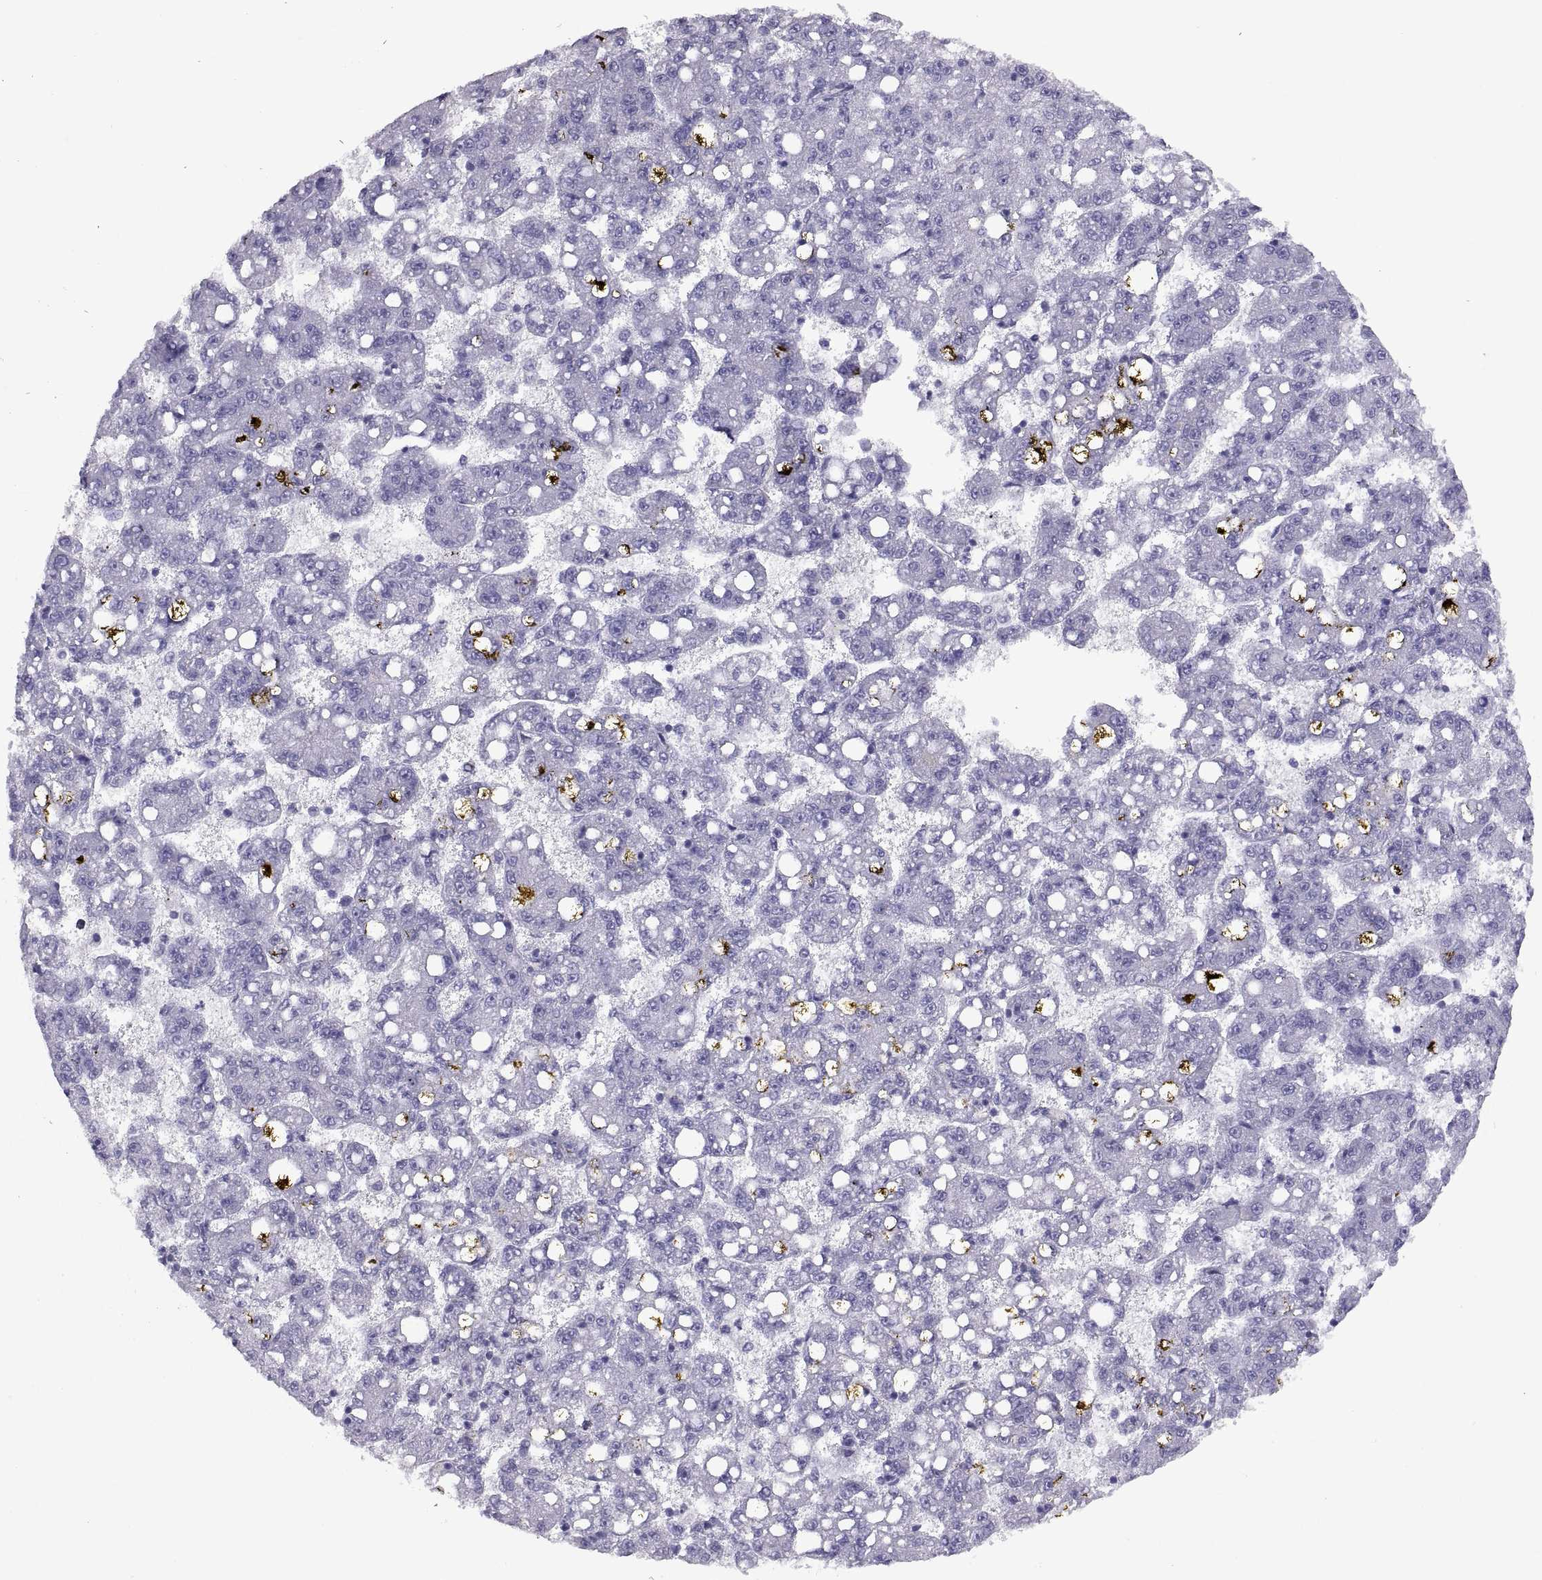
{"staining": {"intensity": "negative", "quantity": "none", "location": "none"}, "tissue": "liver cancer", "cell_type": "Tumor cells", "image_type": "cancer", "snomed": [{"axis": "morphology", "description": "Carcinoma, Hepatocellular, NOS"}, {"axis": "topography", "description": "Liver"}], "caption": "Immunohistochemical staining of human liver hepatocellular carcinoma displays no significant staining in tumor cells.", "gene": "RGS20", "patient": {"sex": "female", "age": 65}}